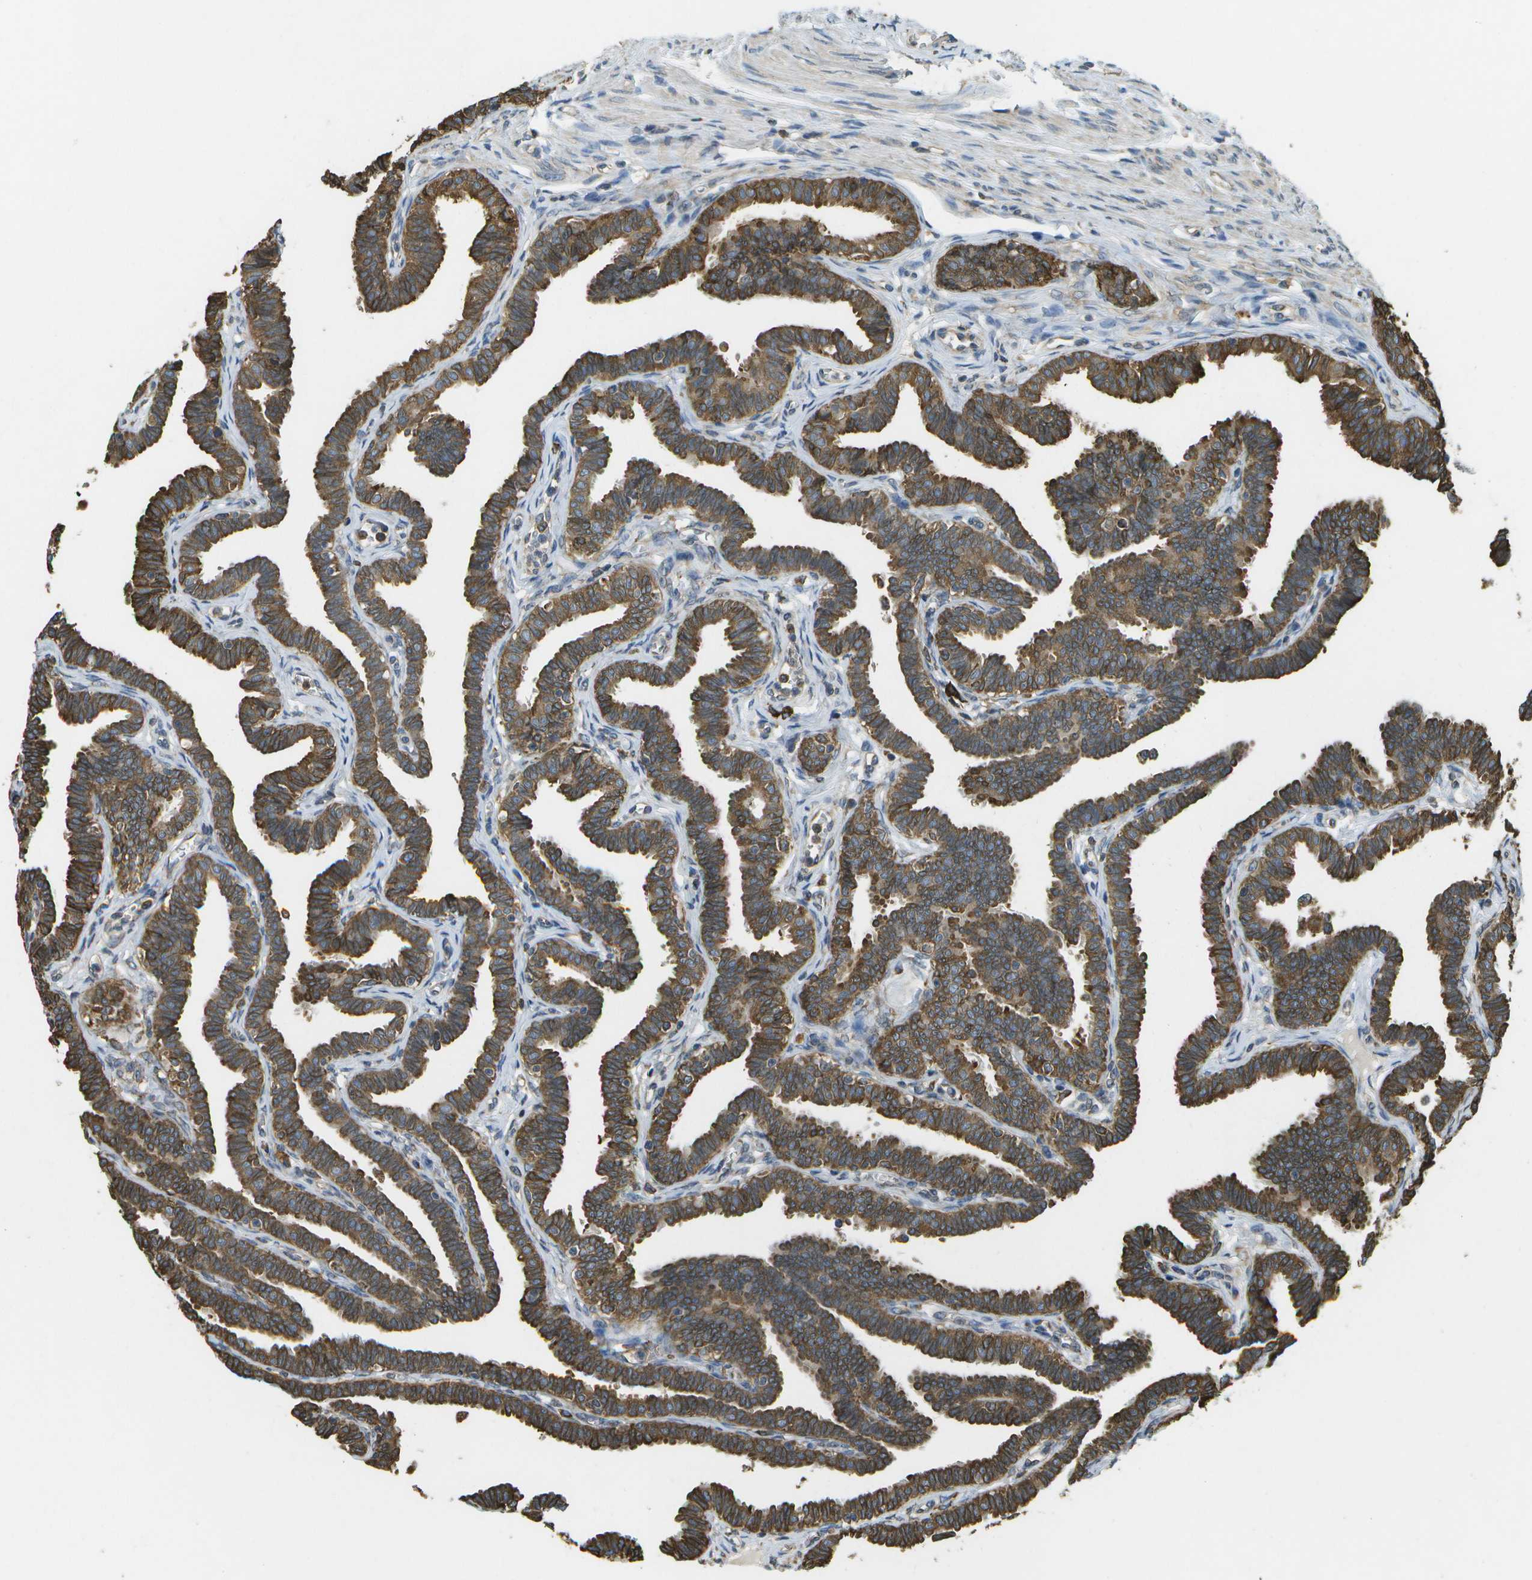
{"staining": {"intensity": "strong", "quantity": ">75%", "location": "cytoplasmic/membranous"}, "tissue": "fallopian tube", "cell_type": "Glandular cells", "image_type": "normal", "snomed": [{"axis": "morphology", "description": "Normal tissue, NOS"}, {"axis": "topography", "description": "Fallopian tube"}, {"axis": "topography", "description": "Ovary"}], "caption": "Immunohistochemistry (IHC) (DAB (3,3'-diaminobenzidine)) staining of normal human fallopian tube displays strong cytoplasmic/membranous protein expression in about >75% of glandular cells. (IHC, brightfield microscopy, high magnification).", "gene": "PDIA4", "patient": {"sex": "female", "age": 23}}